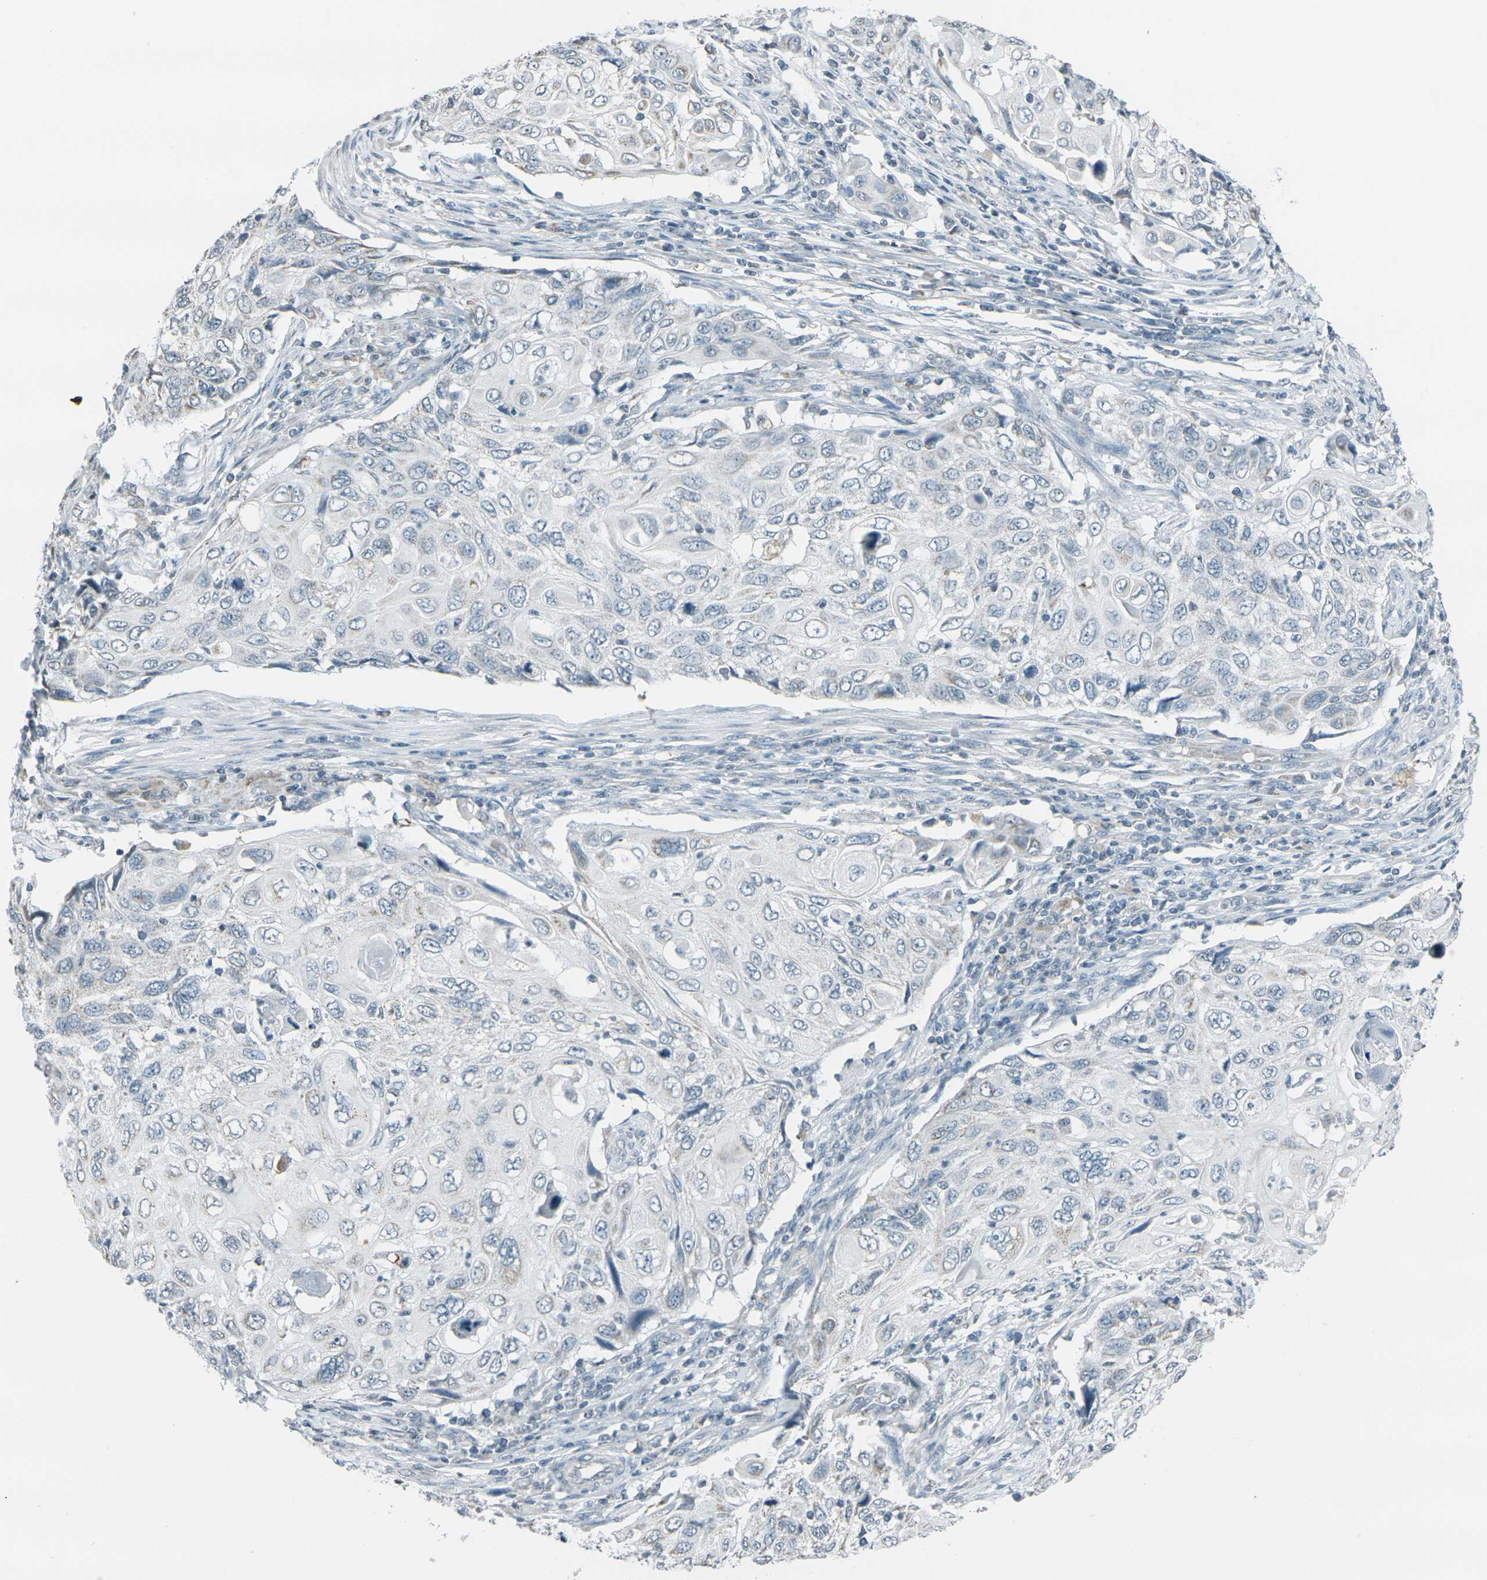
{"staining": {"intensity": "weak", "quantity": "<25%", "location": "cytoplasmic/membranous"}, "tissue": "cervical cancer", "cell_type": "Tumor cells", "image_type": "cancer", "snomed": [{"axis": "morphology", "description": "Squamous cell carcinoma, NOS"}, {"axis": "topography", "description": "Cervix"}], "caption": "The histopathology image reveals no significant expression in tumor cells of squamous cell carcinoma (cervical).", "gene": "H2BC1", "patient": {"sex": "female", "age": 70}}